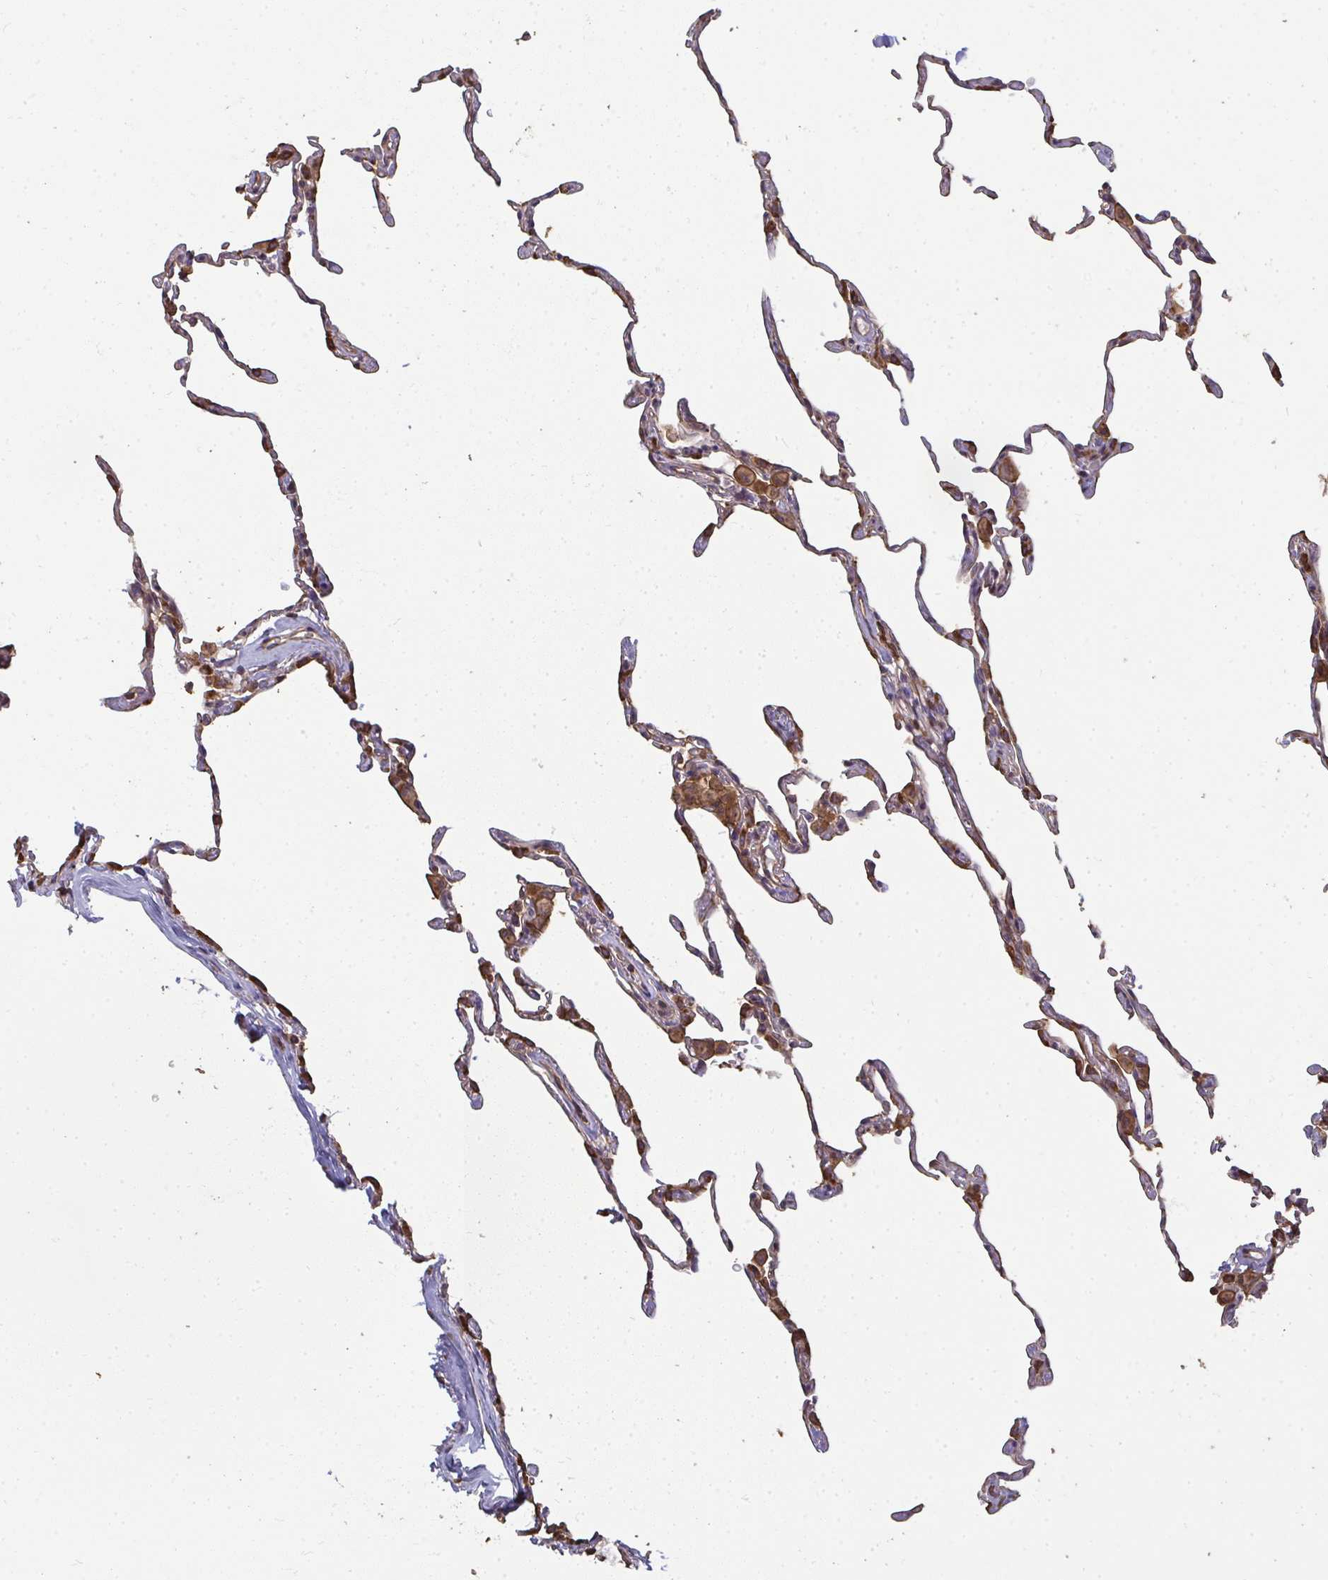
{"staining": {"intensity": "moderate", "quantity": "25%-75%", "location": "cytoplasmic/membranous"}, "tissue": "lung", "cell_type": "Alveolar cells", "image_type": "normal", "snomed": [{"axis": "morphology", "description": "Normal tissue, NOS"}, {"axis": "topography", "description": "Lung"}], "caption": "The photomicrograph shows a brown stain indicating the presence of a protein in the cytoplasmic/membranous of alveolar cells in lung. (DAB IHC, brown staining for protein, blue staining for nuclei).", "gene": "ZFYVE28", "patient": {"sex": "female", "age": 57}}